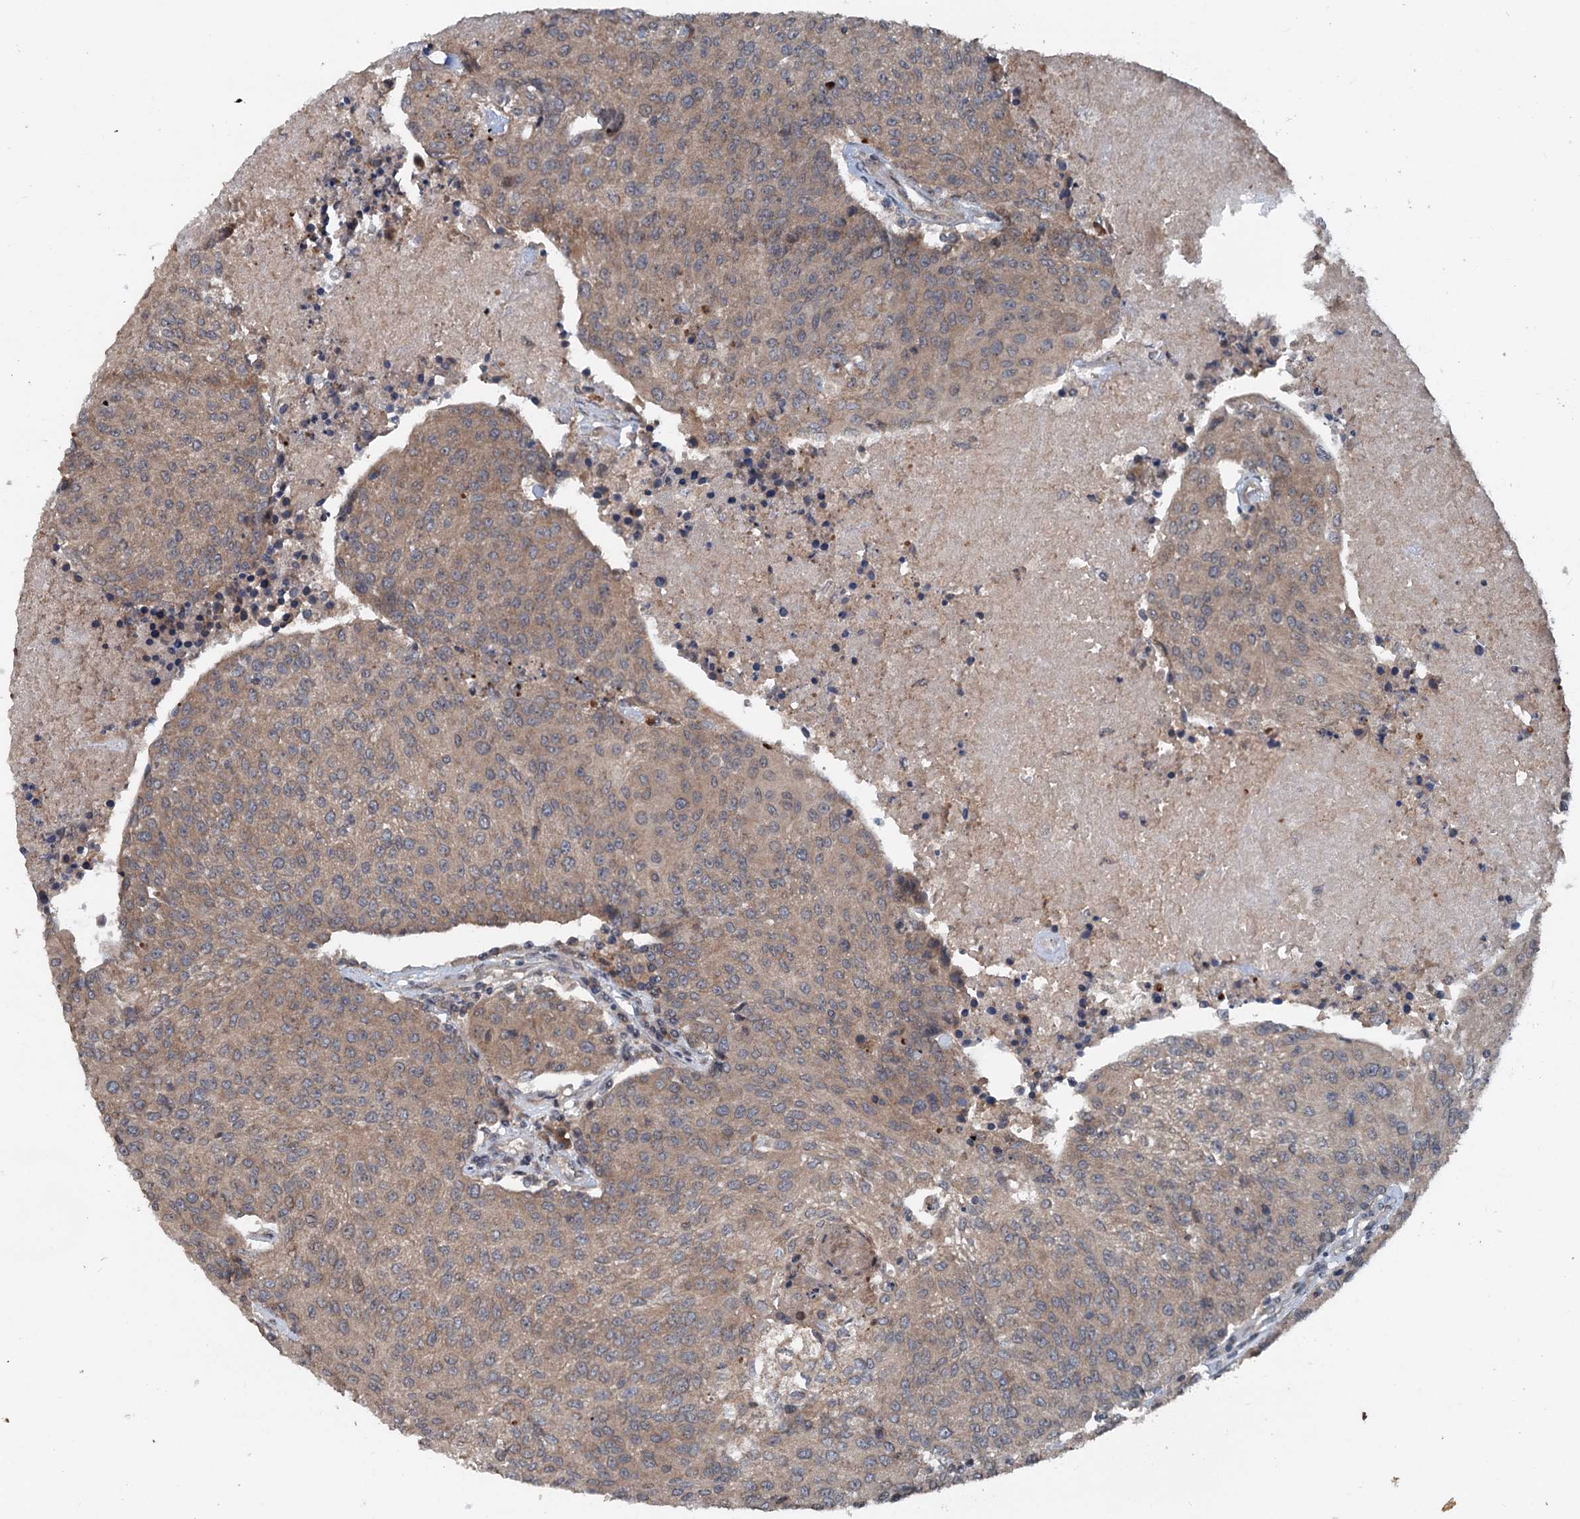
{"staining": {"intensity": "weak", "quantity": "25%-75%", "location": "cytoplasmic/membranous"}, "tissue": "urothelial cancer", "cell_type": "Tumor cells", "image_type": "cancer", "snomed": [{"axis": "morphology", "description": "Urothelial carcinoma, High grade"}, {"axis": "topography", "description": "Urinary bladder"}], "caption": "Immunohistochemical staining of human urothelial cancer displays weak cytoplasmic/membranous protein staining in about 25%-75% of tumor cells.", "gene": "N4BP2L2", "patient": {"sex": "female", "age": 85}}